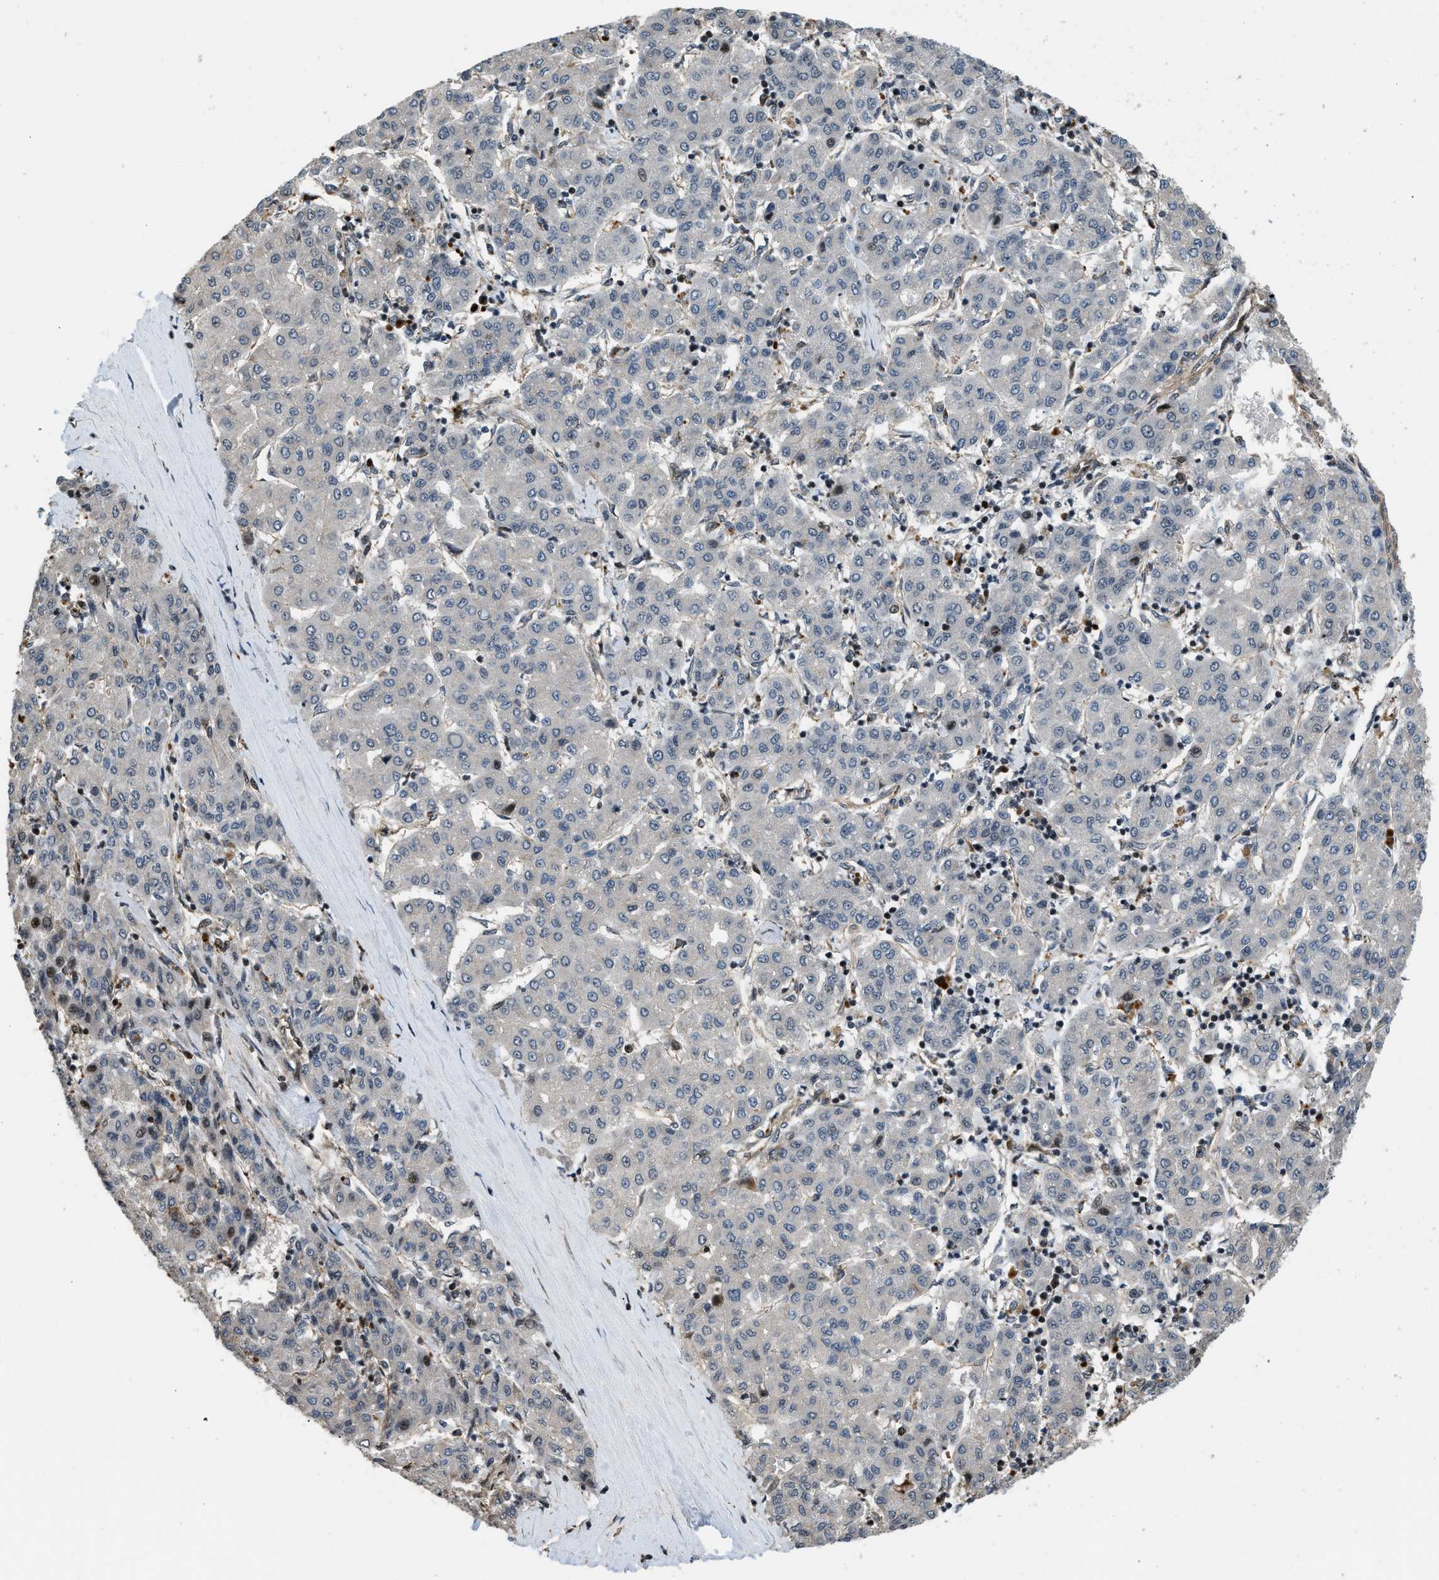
{"staining": {"intensity": "negative", "quantity": "none", "location": "none"}, "tissue": "liver cancer", "cell_type": "Tumor cells", "image_type": "cancer", "snomed": [{"axis": "morphology", "description": "Carcinoma, Hepatocellular, NOS"}, {"axis": "topography", "description": "Liver"}], "caption": "Liver cancer (hepatocellular carcinoma) stained for a protein using immunohistochemistry (IHC) demonstrates no expression tumor cells.", "gene": "LTA4H", "patient": {"sex": "male", "age": 65}}